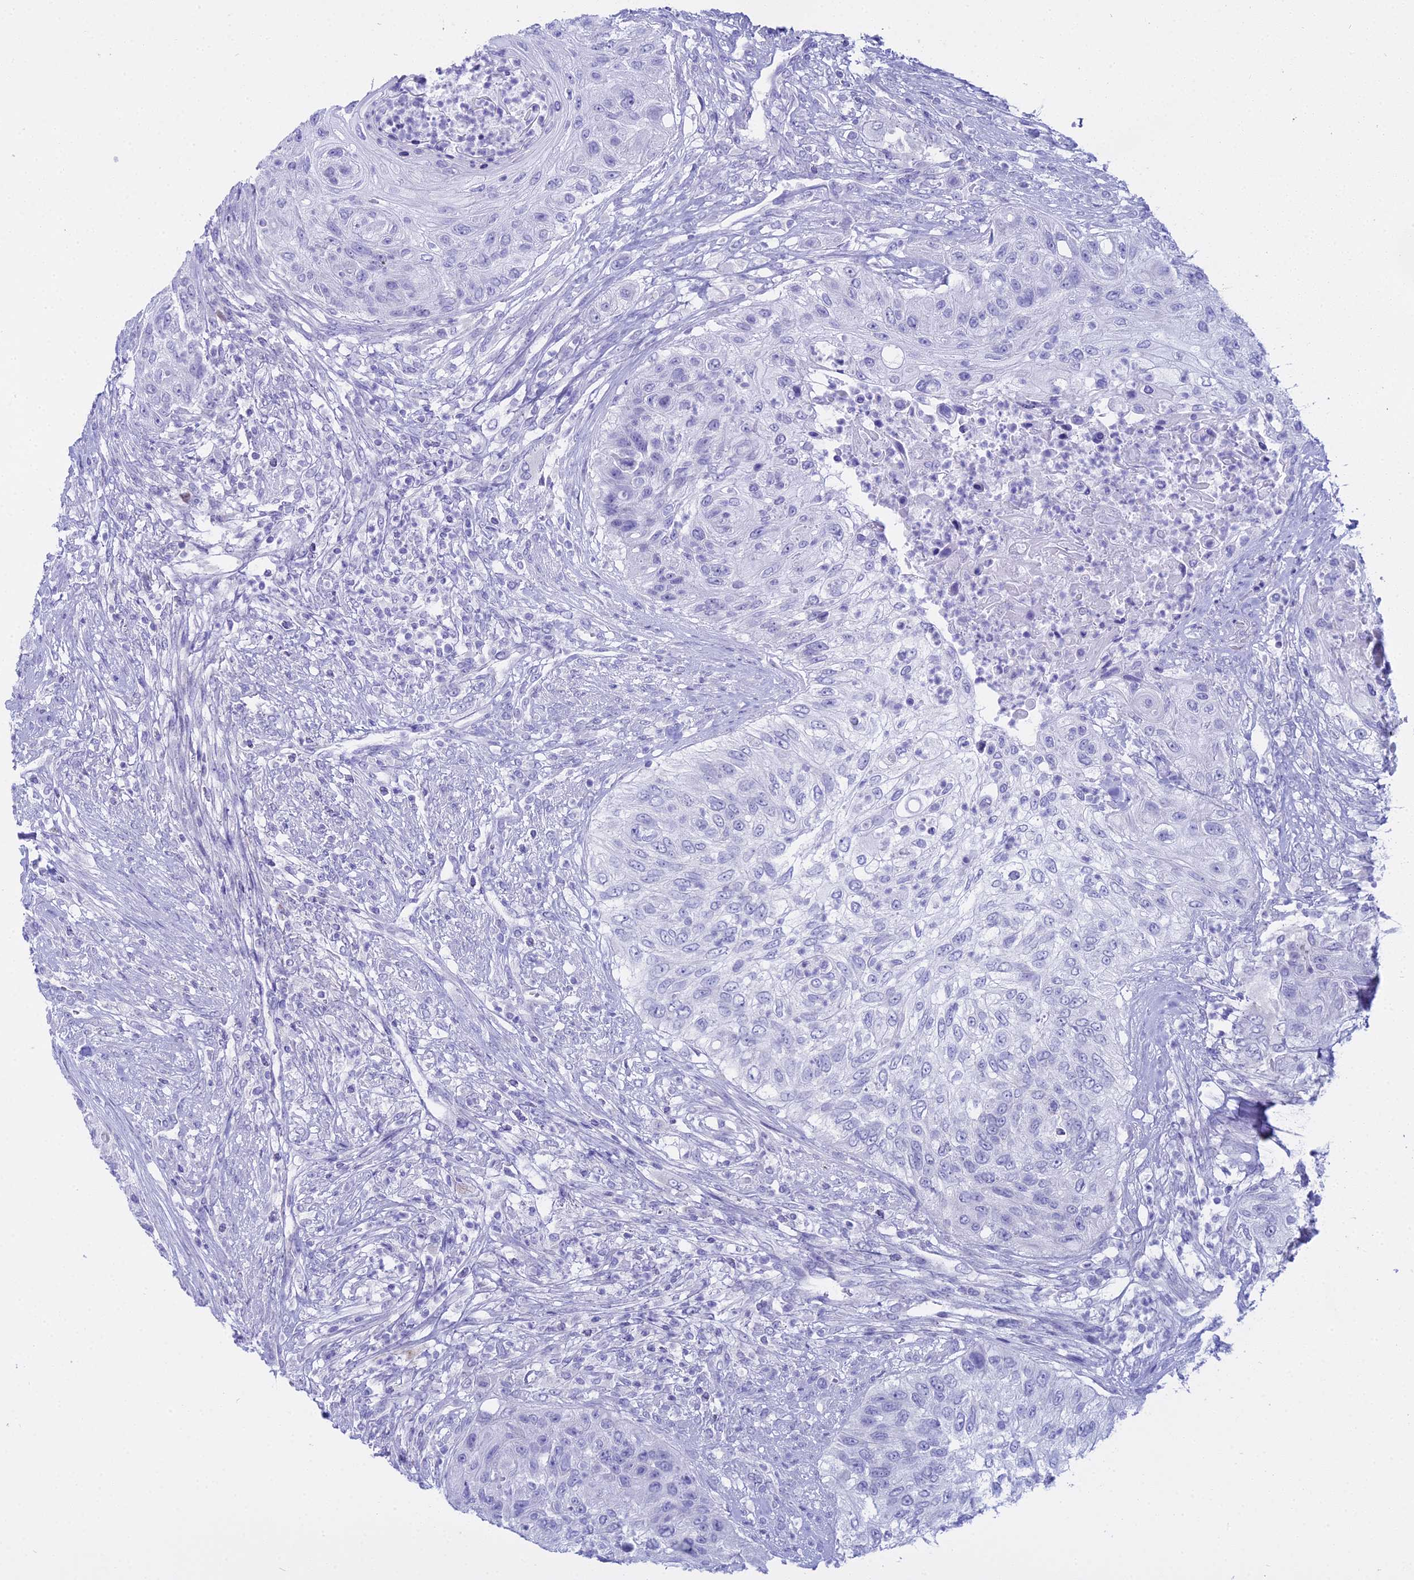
{"staining": {"intensity": "negative", "quantity": "none", "location": "none"}, "tissue": "urothelial cancer", "cell_type": "Tumor cells", "image_type": "cancer", "snomed": [{"axis": "morphology", "description": "Urothelial carcinoma, High grade"}, {"axis": "topography", "description": "Urinary bladder"}], "caption": "Tumor cells are negative for brown protein staining in urothelial cancer. Brightfield microscopy of immunohistochemistry stained with DAB (3,3'-diaminobenzidine) (brown) and hematoxylin (blue), captured at high magnification.", "gene": "CGB2", "patient": {"sex": "female", "age": 60}}